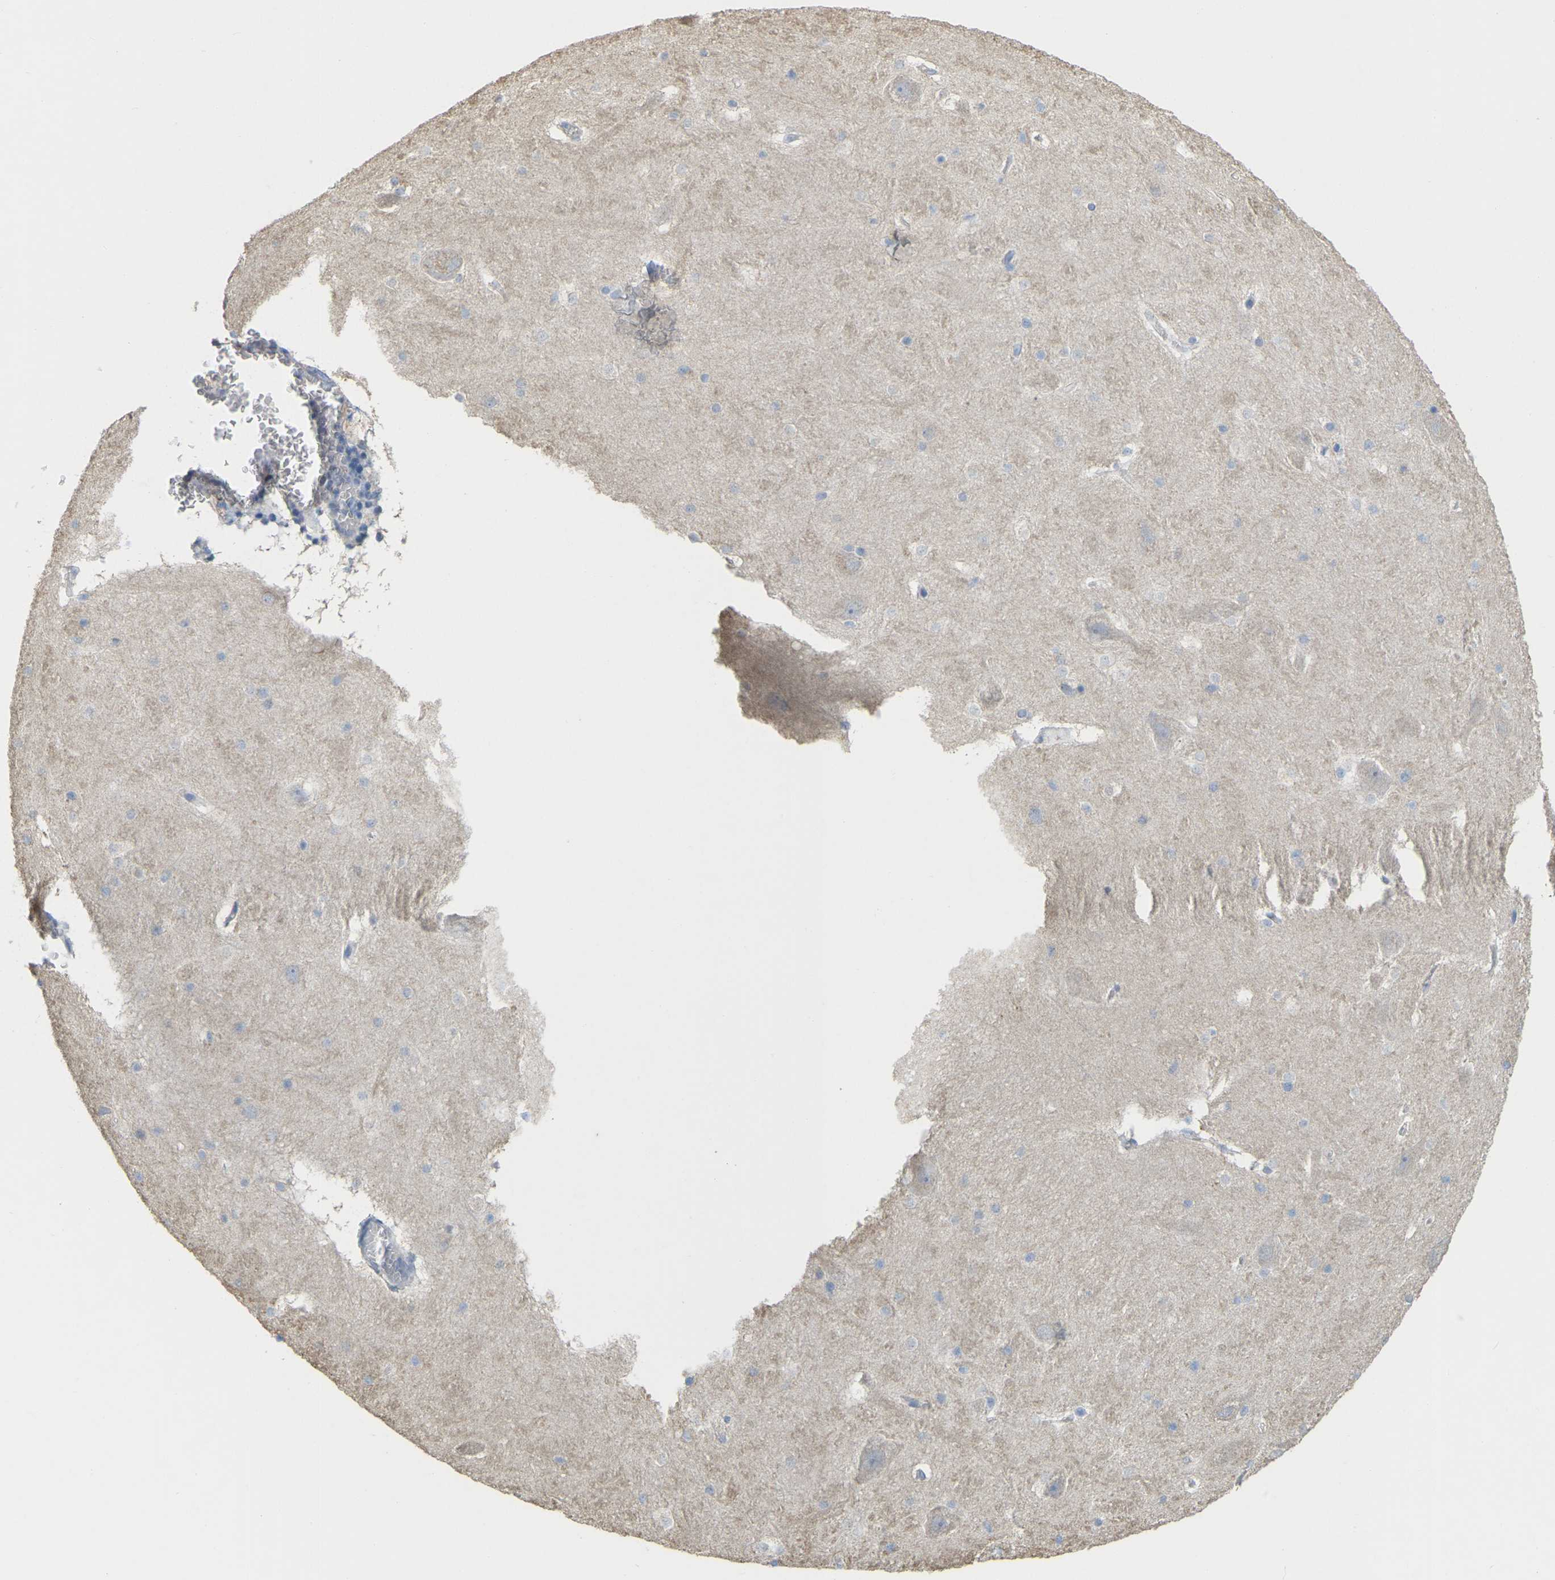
{"staining": {"intensity": "negative", "quantity": "none", "location": "none"}, "tissue": "hippocampus", "cell_type": "Glial cells", "image_type": "normal", "snomed": [{"axis": "morphology", "description": "Normal tissue, NOS"}, {"axis": "topography", "description": "Hippocampus"}], "caption": "This micrograph is of unremarkable hippocampus stained with immunohistochemistry to label a protein in brown with the nuclei are counter-stained blue. There is no staining in glial cells.", "gene": "SERPINB5", "patient": {"sex": "male", "age": 45}}